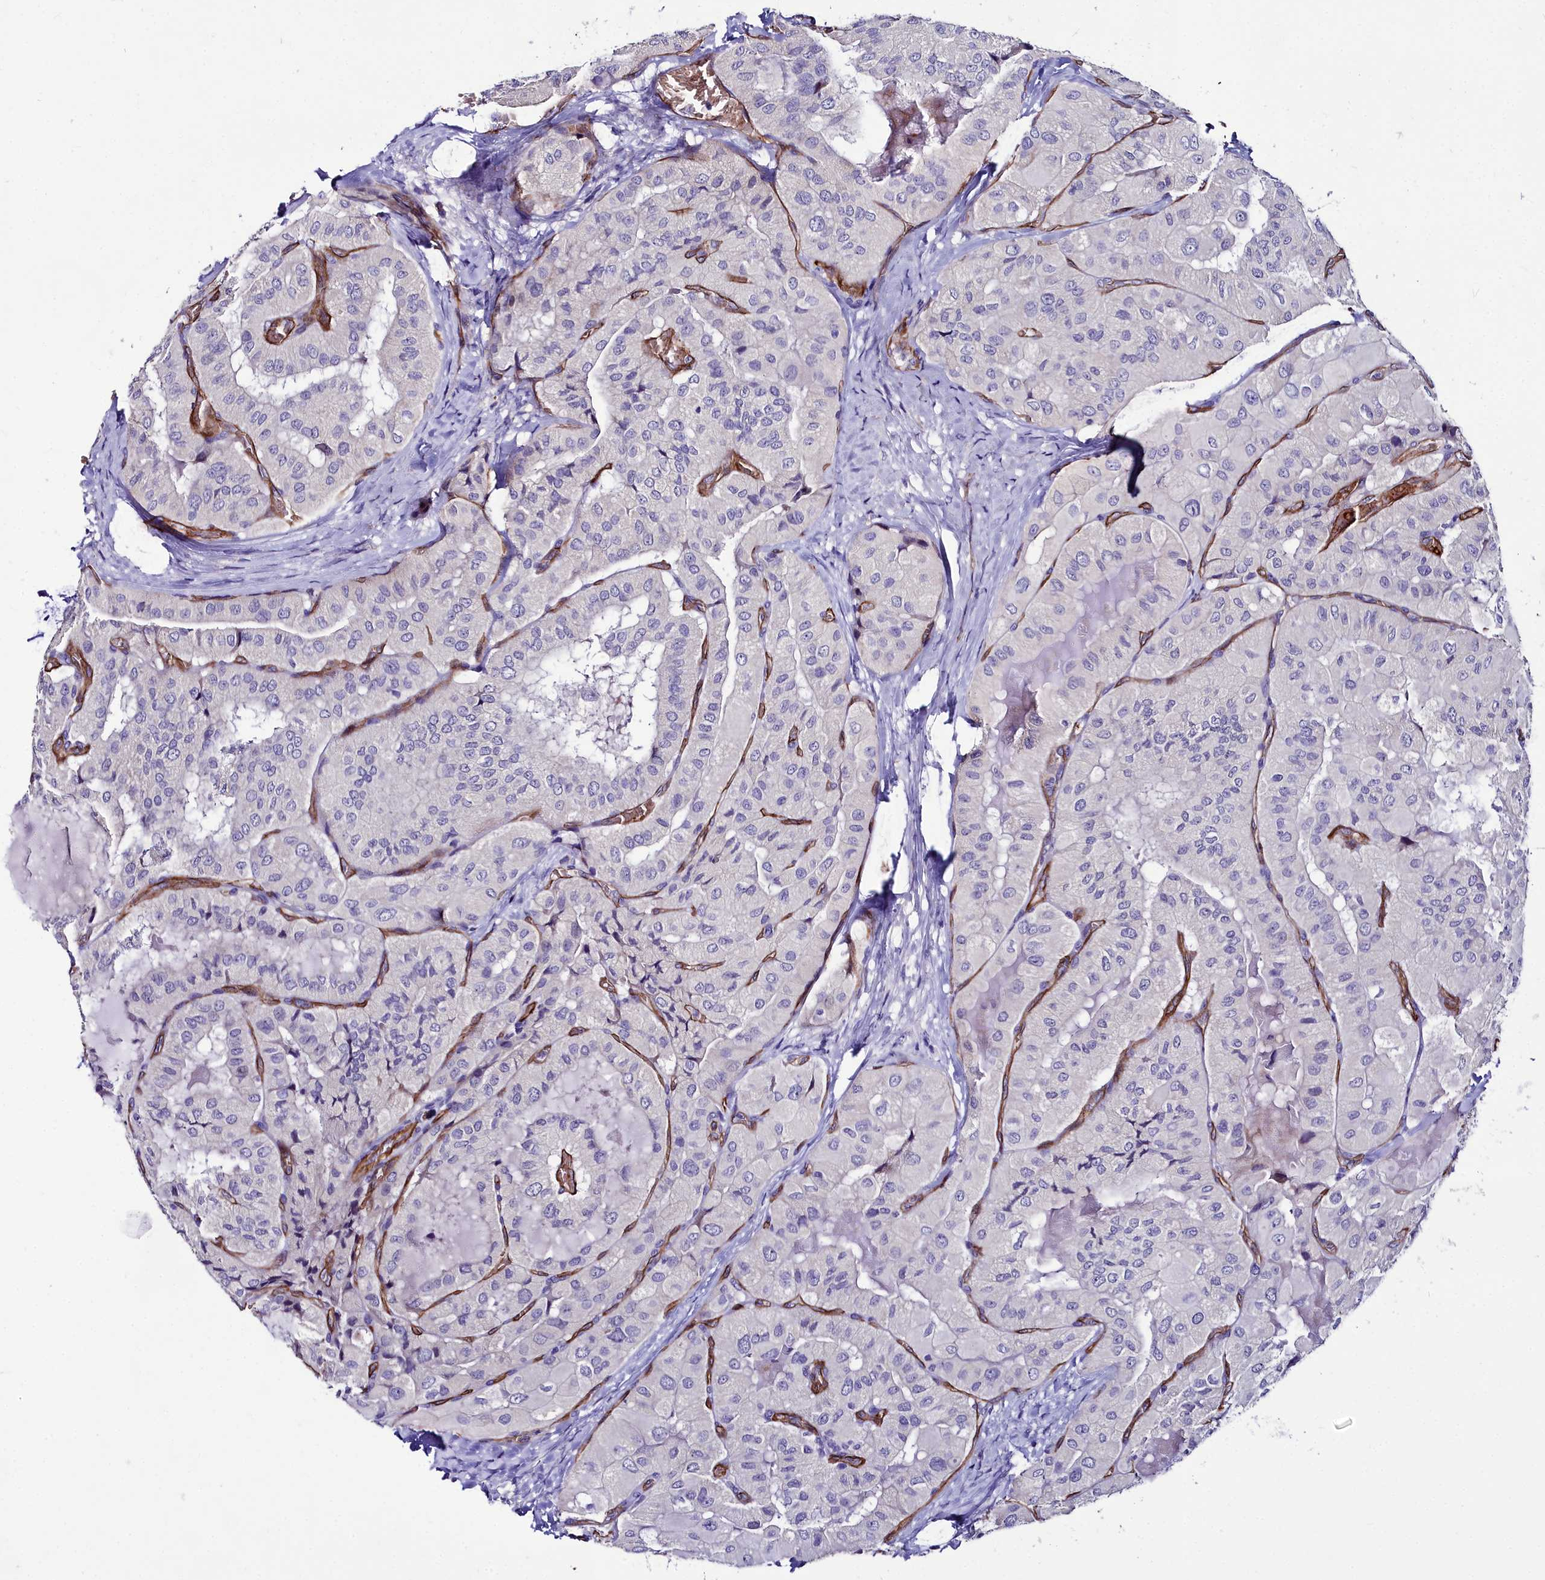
{"staining": {"intensity": "negative", "quantity": "none", "location": "none"}, "tissue": "thyroid cancer", "cell_type": "Tumor cells", "image_type": "cancer", "snomed": [{"axis": "morphology", "description": "Normal tissue, NOS"}, {"axis": "morphology", "description": "Papillary adenocarcinoma, NOS"}, {"axis": "topography", "description": "Thyroid gland"}], "caption": "The histopathology image exhibits no staining of tumor cells in papillary adenocarcinoma (thyroid).", "gene": "CYP4F11", "patient": {"sex": "female", "age": 59}}